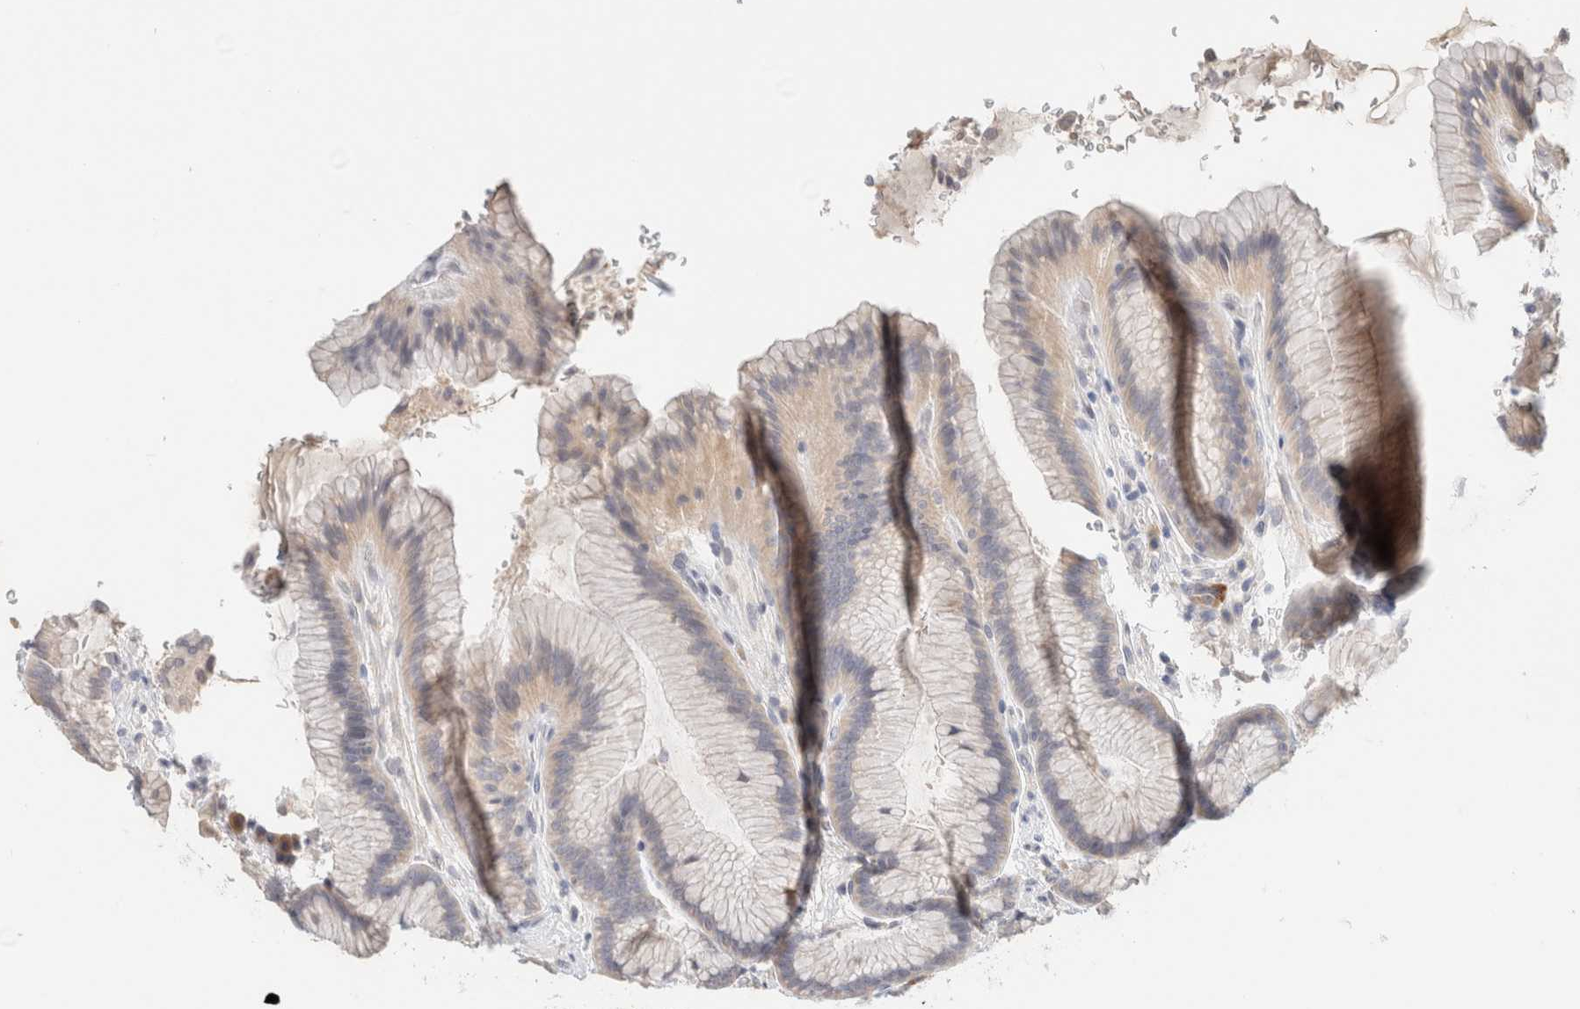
{"staining": {"intensity": "weak", "quantity": "<25%", "location": "cytoplasmic/membranous"}, "tissue": "stomach", "cell_type": "Glandular cells", "image_type": "normal", "snomed": [{"axis": "morphology", "description": "Normal tissue, NOS"}, {"axis": "topography", "description": "Stomach"}], "caption": "Immunohistochemical staining of benign human stomach demonstrates no significant expression in glandular cells.", "gene": "SPRTN", "patient": {"sex": "male", "age": 42}}